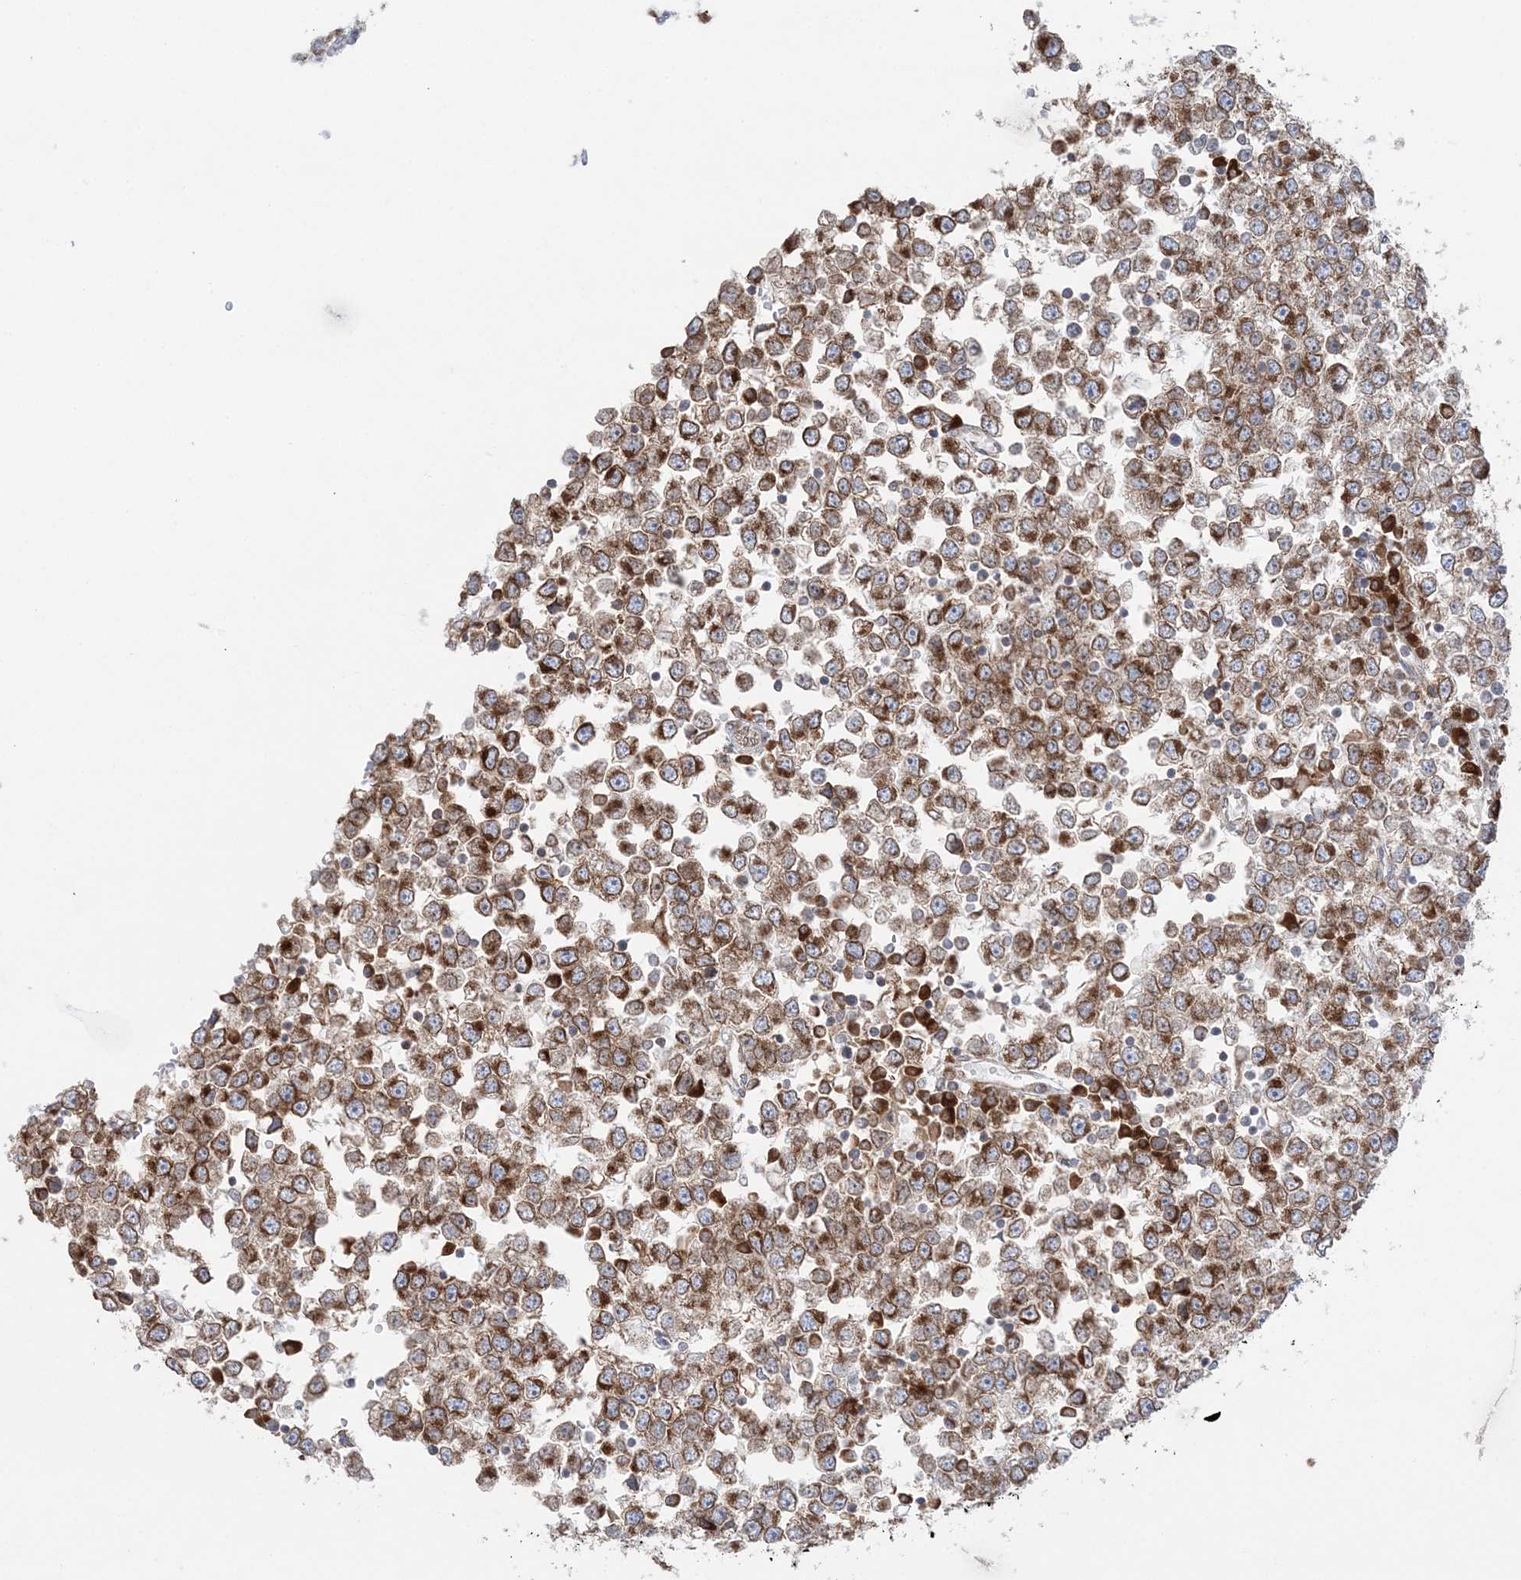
{"staining": {"intensity": "moderate", "quantity": ">75%", "location": "cytoplasmic/membranous"}, "tissue": "testis cancer", "cell_type": "Tumor cells", "image_type": "cancer", "snomed": [{"axis": "morphology", "description": "Seminoma, NOS"}, {"axis": "topography", "description": "Testis"}], "caption": "Immunohistochemical staining of testis seminoma demonstrates medium levels of moderate cytoplasmic/membranous protein expression in about >75% of tumor cells.", "gene": "TMED10", "patient": {"sex": "male", "age": 65}}